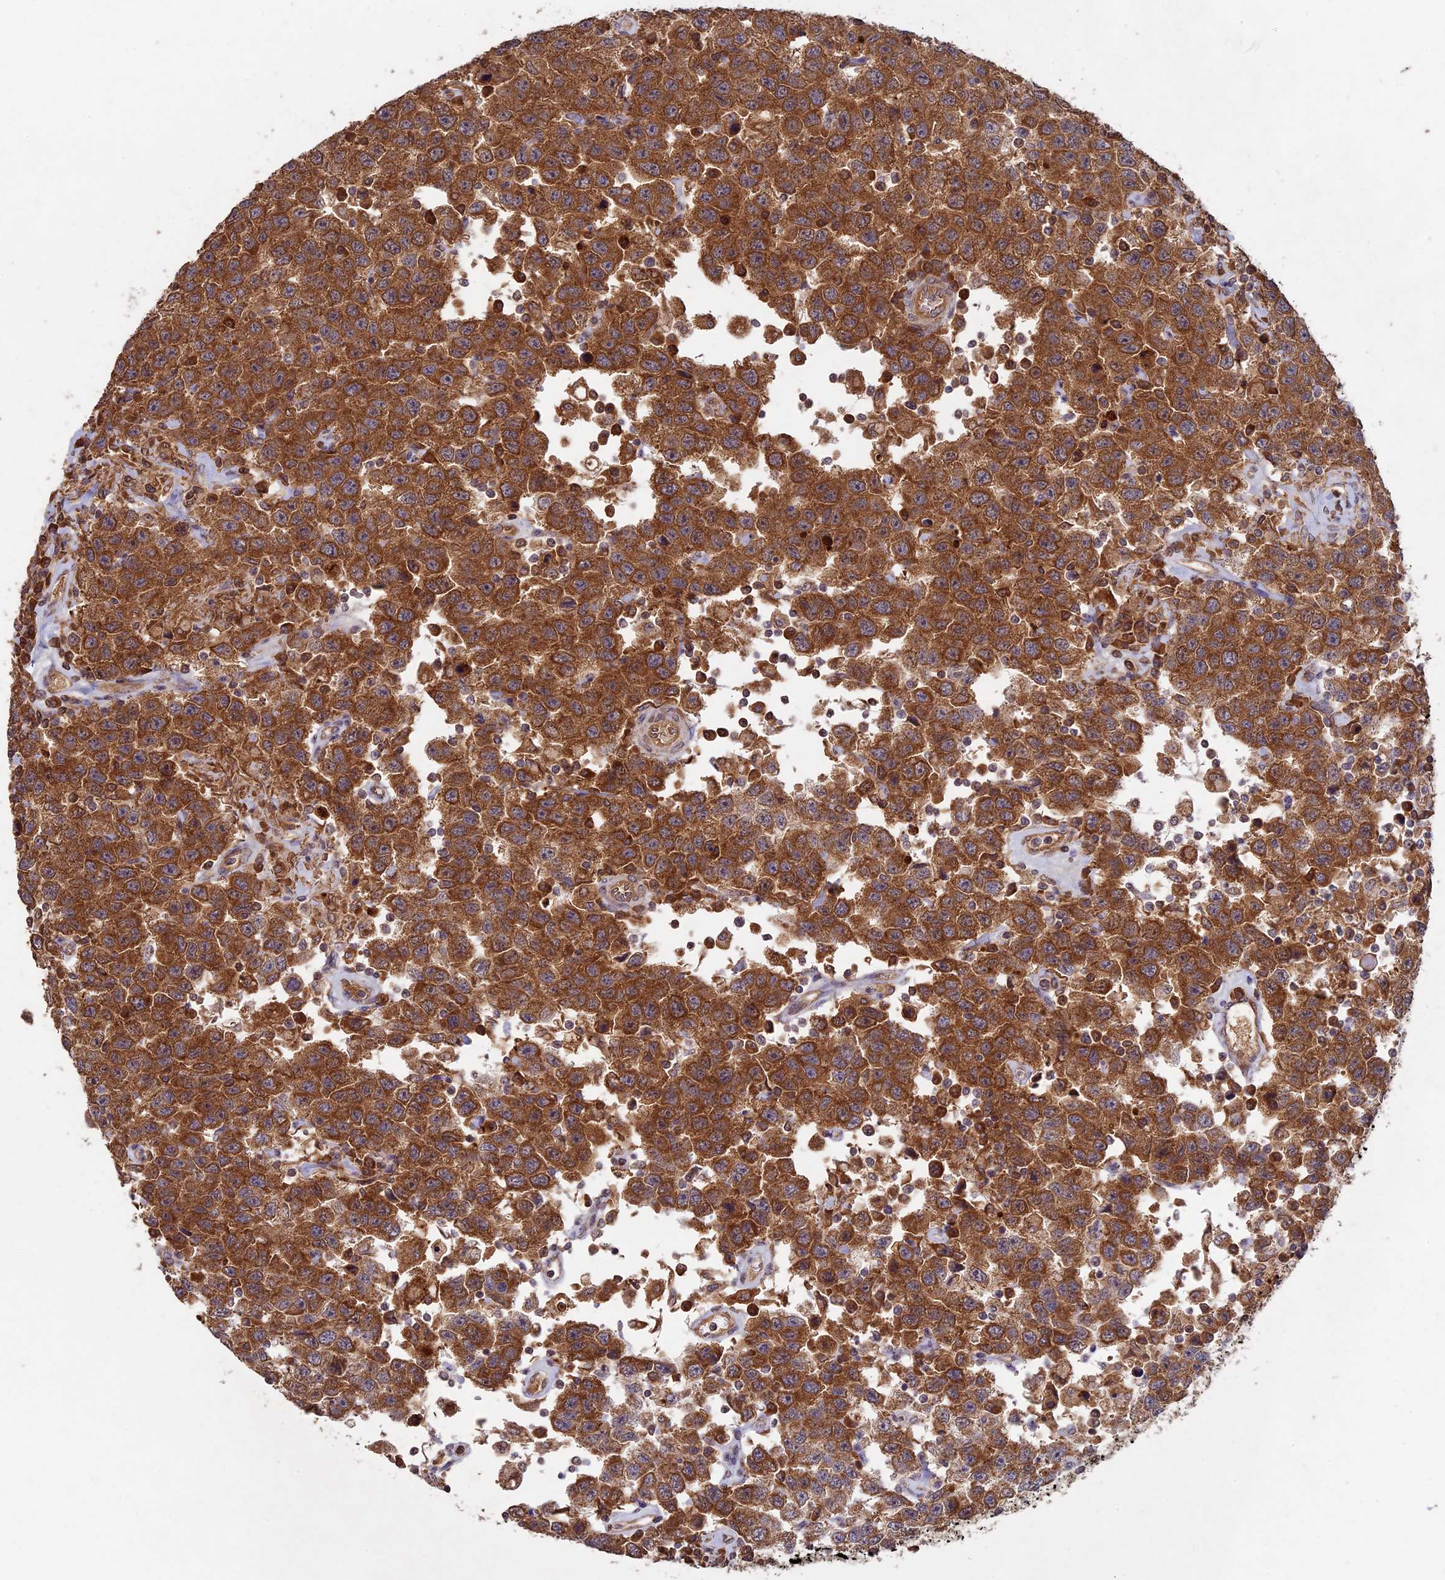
{"staining": {"intensity": "strong", "quantity": ">75%", "location": "cytoplasmic/membranous"}, "tissue": "testis cancer", "cell_type": "Tumor cells", "image_type": "cancer", "snomed": [{"axis": "morphology", "description": "Seminoma, NOS"}, {"axis": "topography", "description": "Testis"}], "caption": "The immunohistochemical stain shows strong cytoplasmic/membranous staining in tumor cells of testis cancer tissue. The staining was performed using DAB, with brown indicating positive protein expression. Nuclei are stained blue with hematoxylin.", "gene": "RCCD1", "patient": {"sex": "male", "age": 41}}